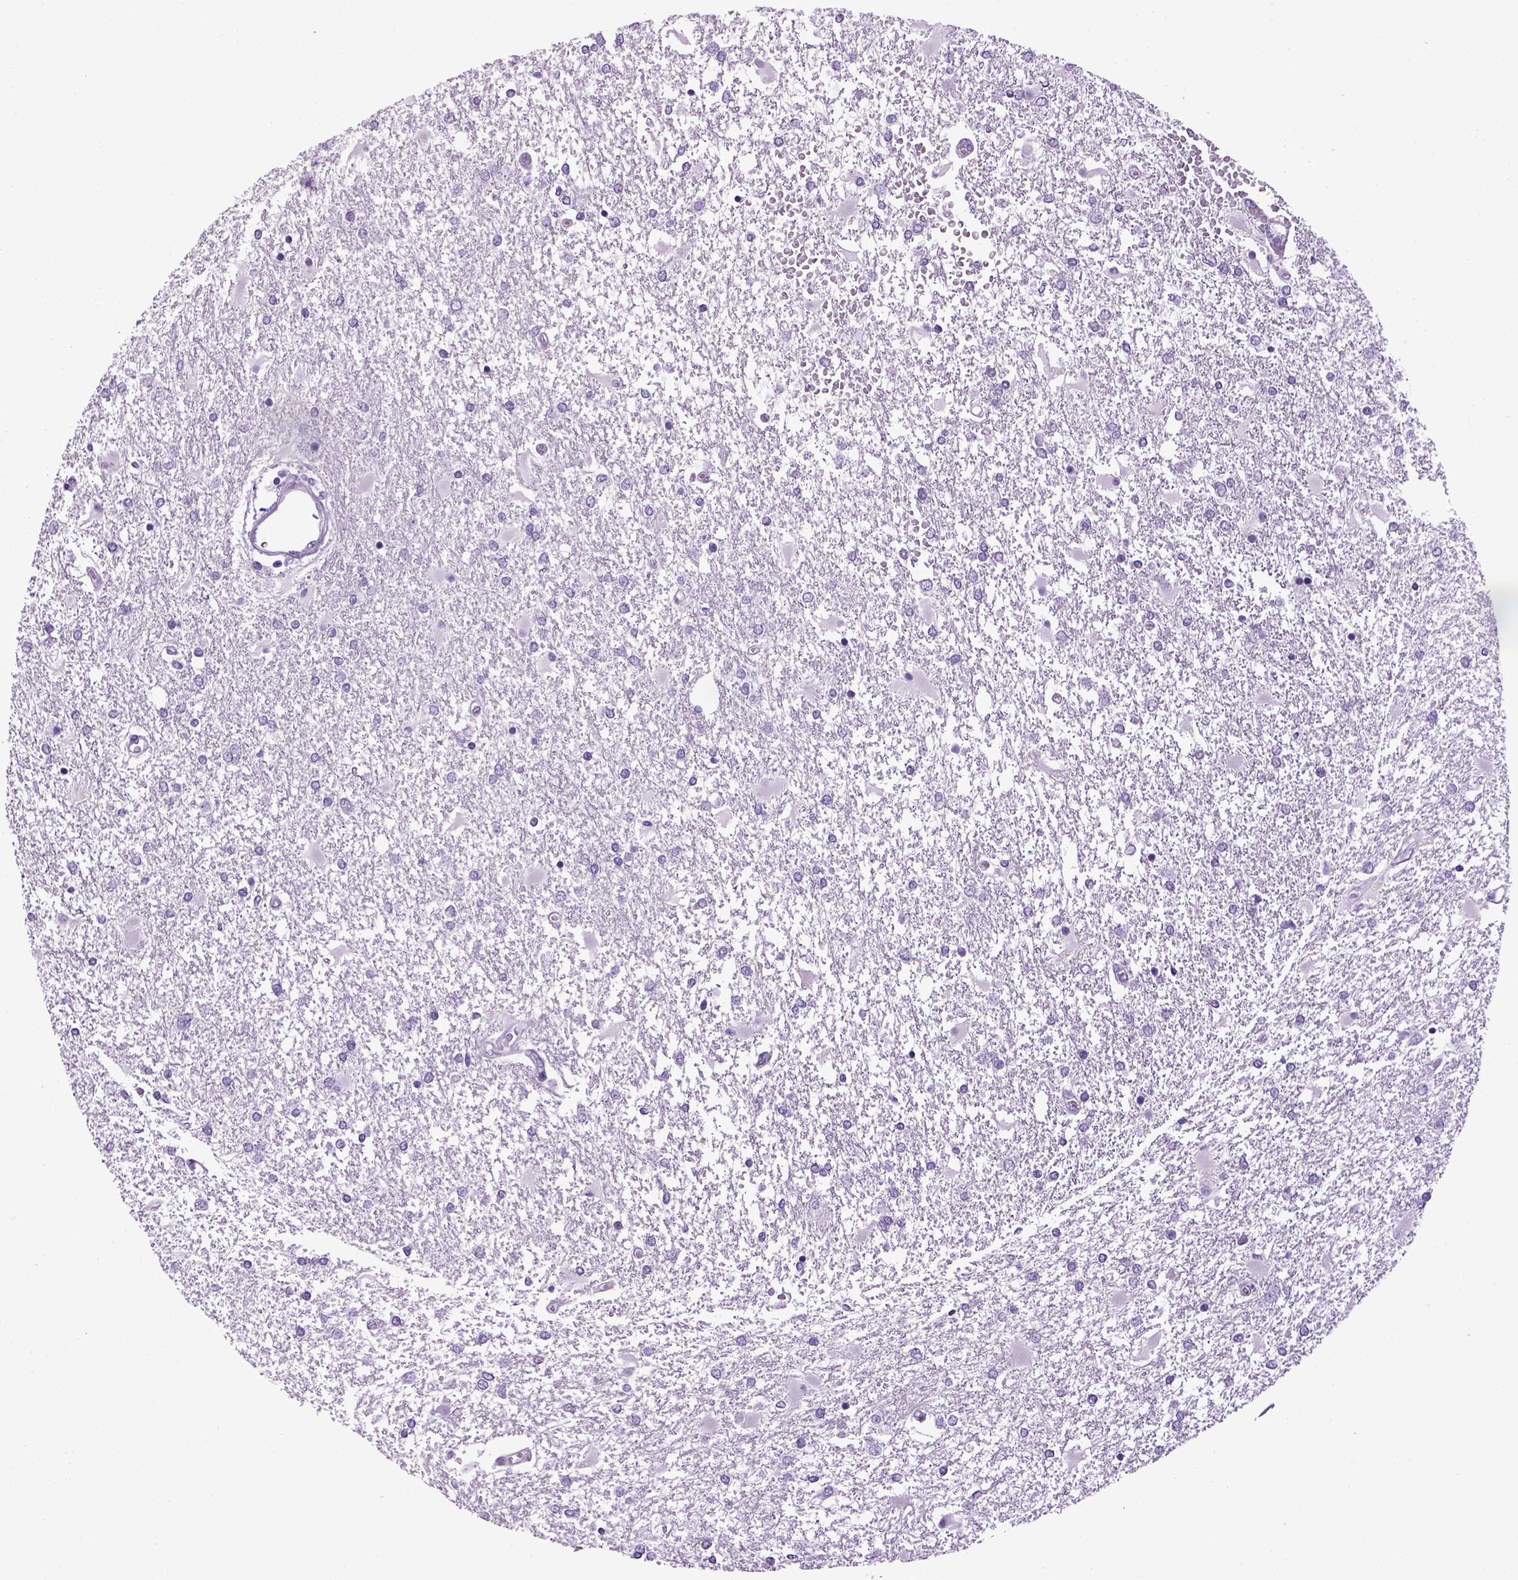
{"staining": {"intensity": "negative", "quantity": "none", "location": "none"}, "tissue": "glioma", "cell_type": "Tumor cells", "image_type": "cancer", "snomed": [{"axis": "morphology", "description": "Glioma, malignant, High grade"}, {"axis": "topography", "description": "Cerebral cortex"}], "caption": "High power microscopy image of an IHC micrograph of glioma, revealing no significant staining in tumor cells. (DAB (3,3'-diaminobenzidine) immunohistochemistry with hematoxylin counter stain).", "gene": "HMCN2", "patient": {"sex": "male", "age": 79}}